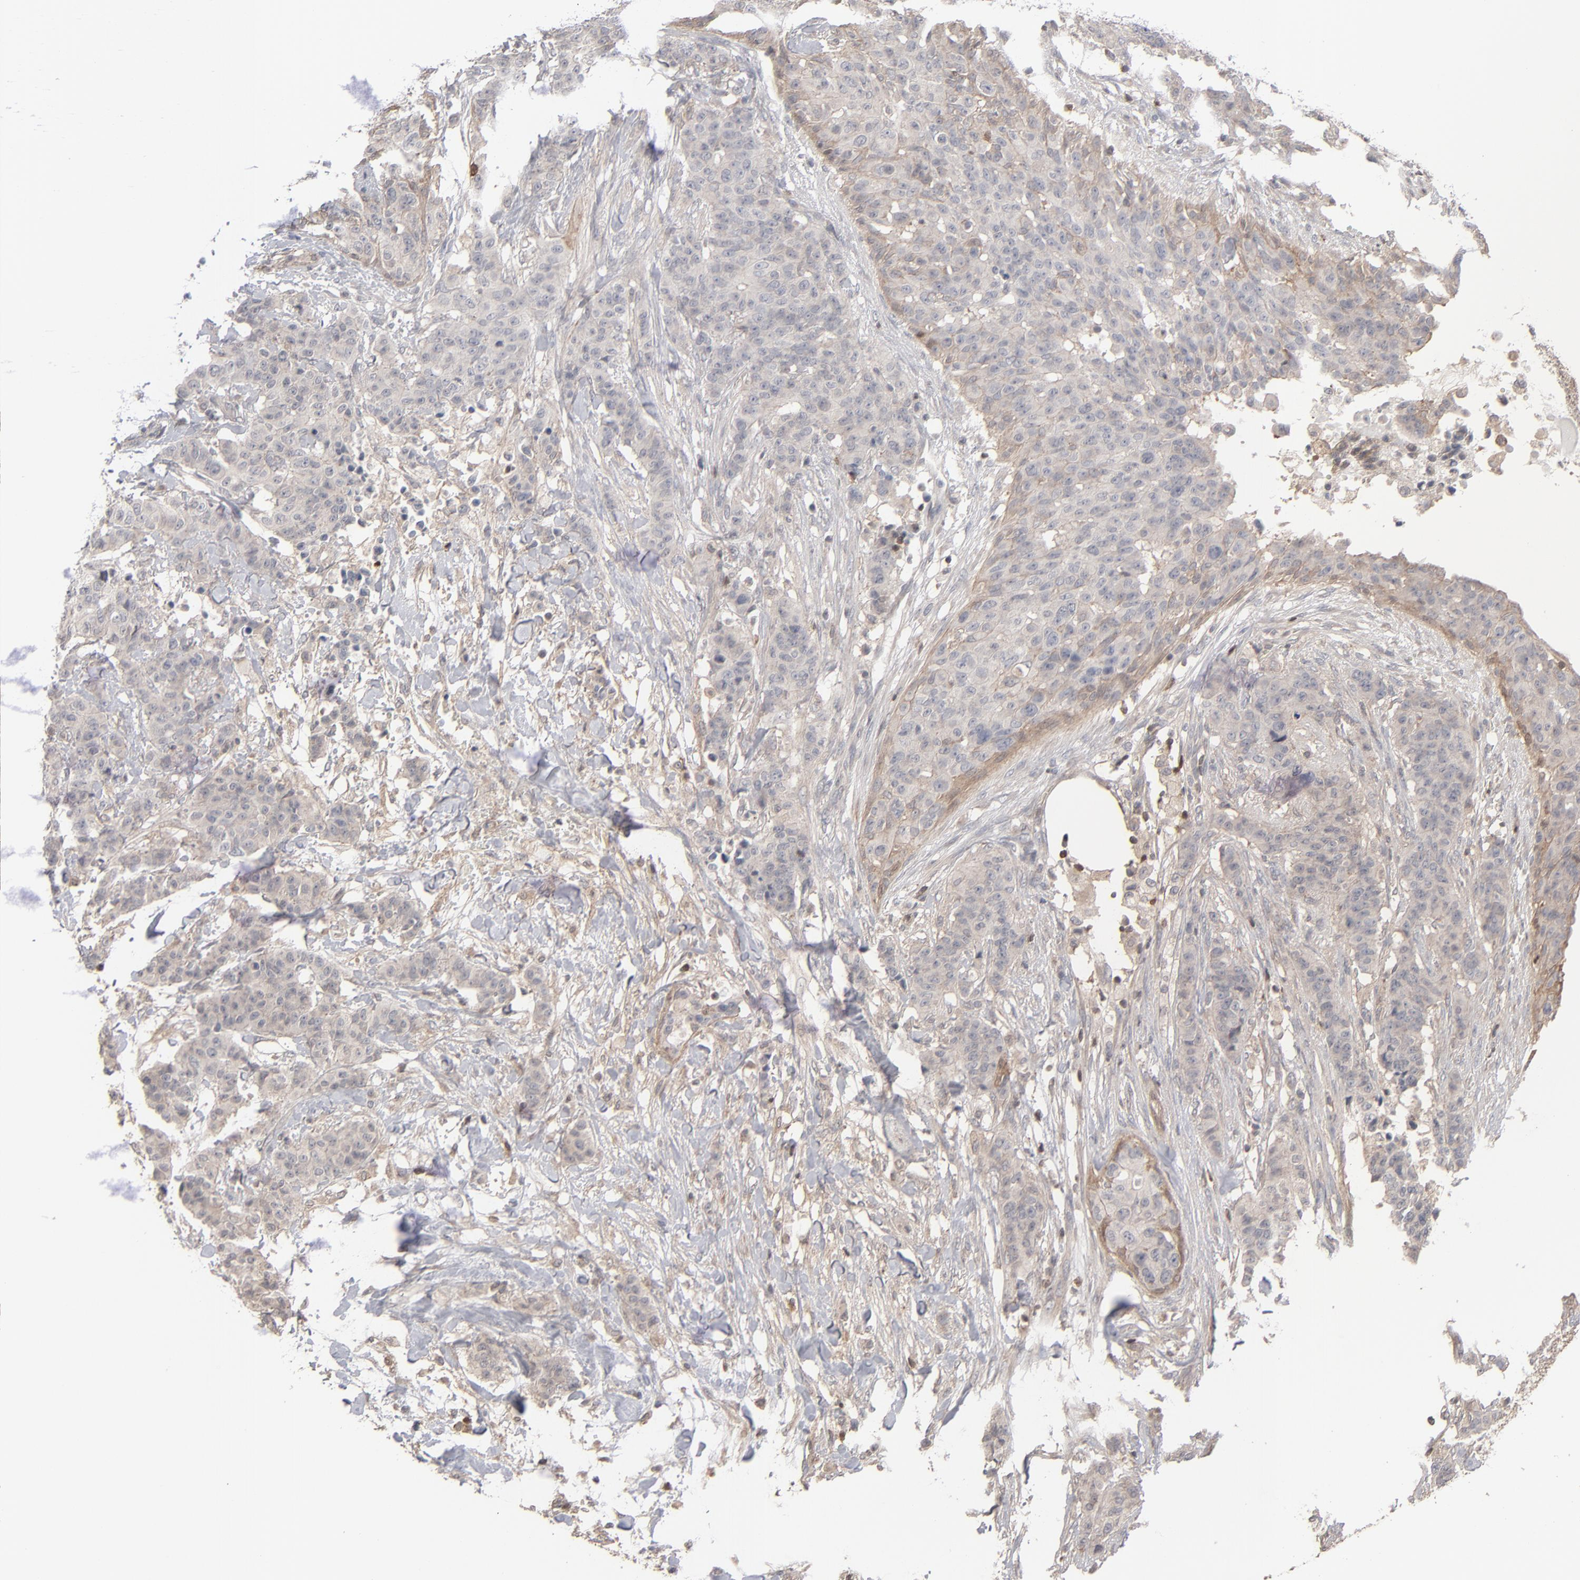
{"staining": {"intensity": "weak", "quantity": ">75%", "location": "cytoplasmic/membranous"}, "tissue": "breast cancer", "cell_type": "Tumor cells", "image_type": "cancer", "snomed": [{"axis": "morphology", "description": "Duct carcinoma"}, {"axis": "topography", "description": "Breast"}], "caption": "This is a photomicrograph of immunohistochemistry (IHC) staining of breast cancer, which shows weak expression in the cytoplasmic/membranous of tumor cells.", "gene": "STAT4", "patient": {"sex": "female", "age": 40}}